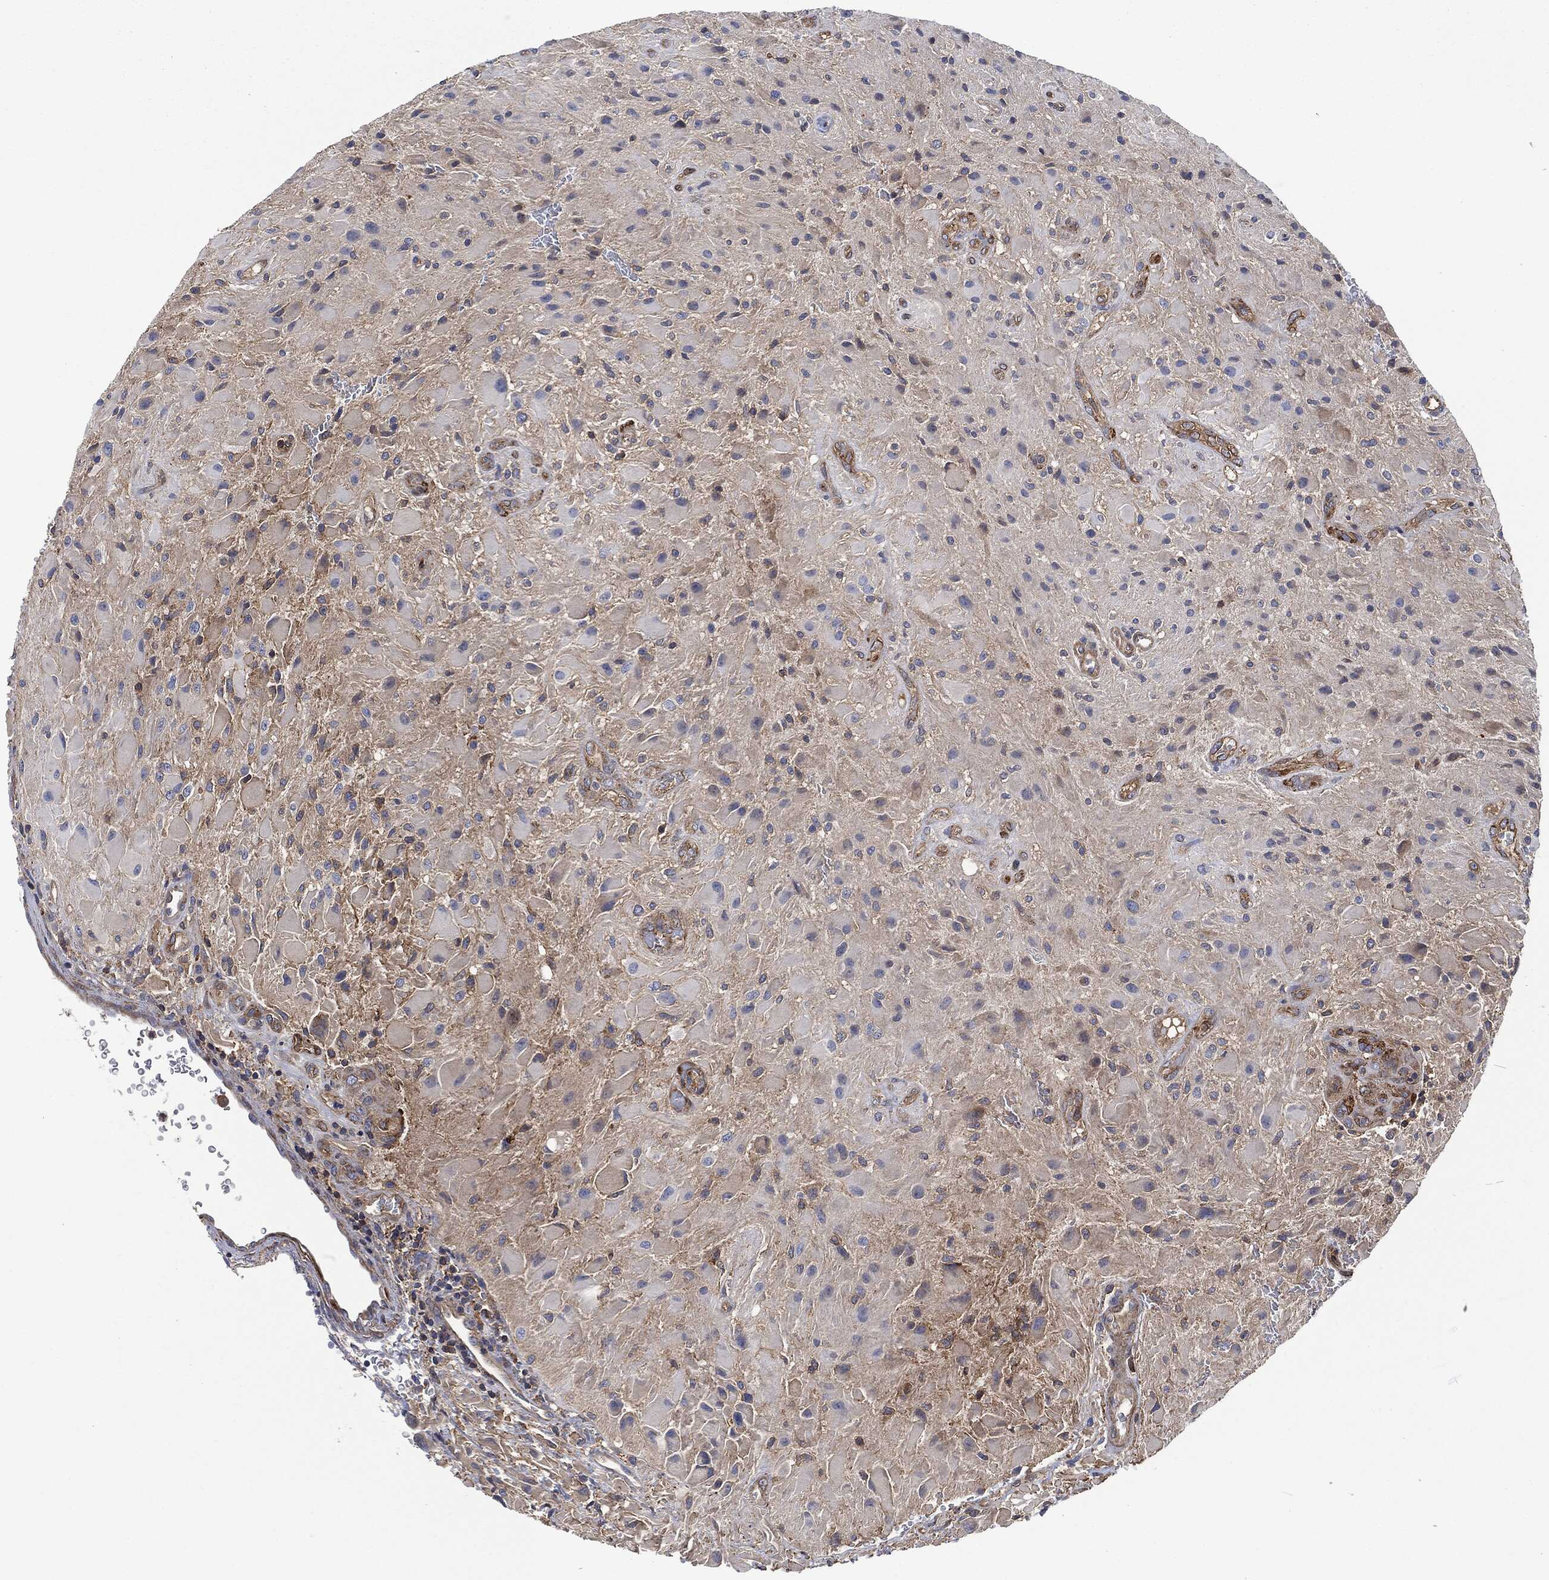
{"staining": {"intensity": "negative", "quantity": "none", "location": "none"}, "tissue": "glioma", "cell_type": "Tumor cells", "image_type": "cancer", "snomed": [{"axis": "morphology", "description": "Glioma, malignant, High grade"}, {"axis": "topography", "description": "Cerebral cortex"}], "caption": "IHC of malignant high-grade glioma shows no staining in tumor cells.", "gene": "LGALS9", "patient": {"sex": "male", "age": 35}}